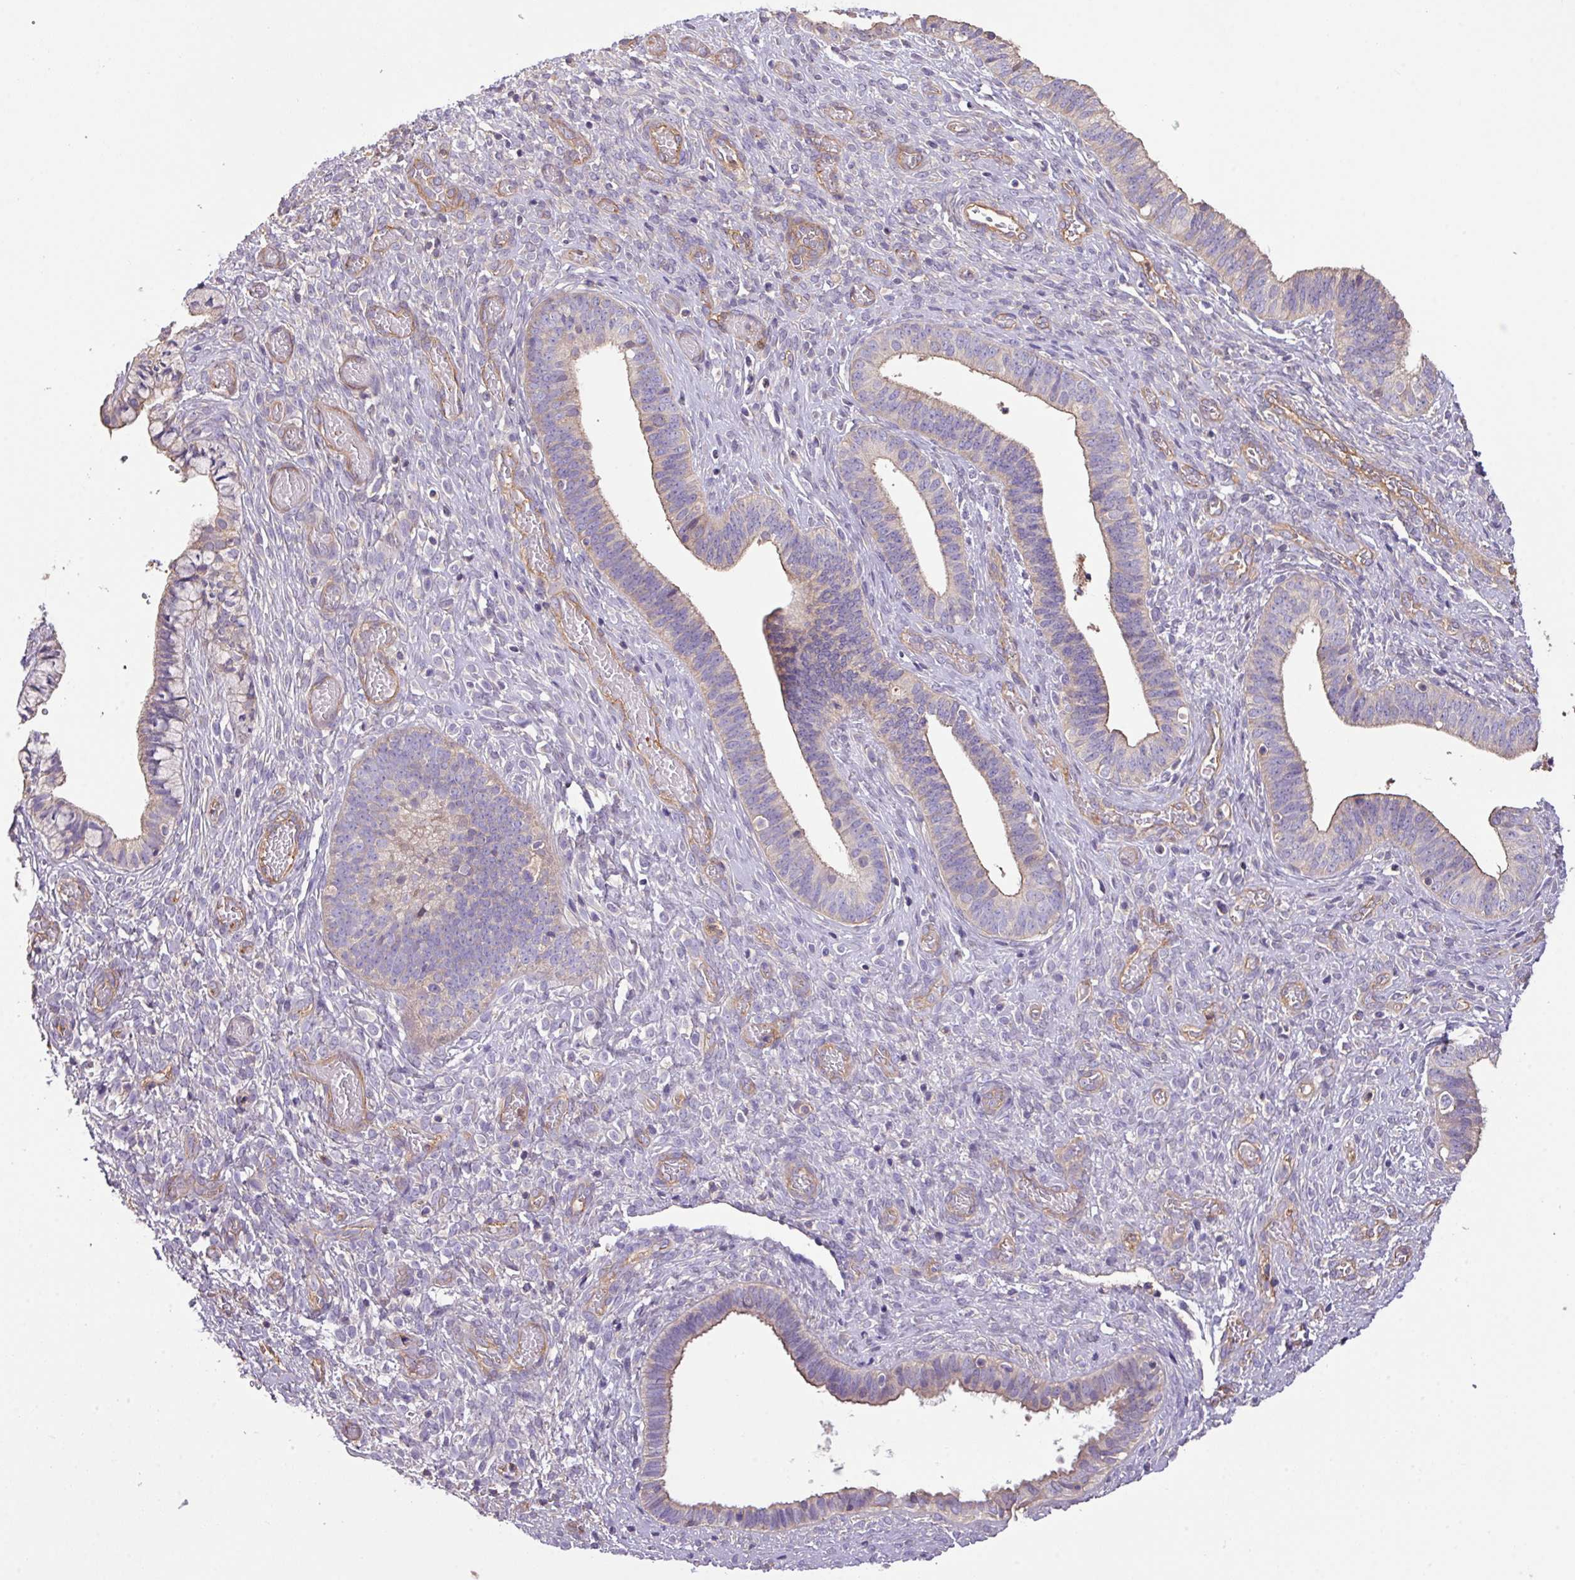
{"staining": {"intensity": "weak", "quantity": "25%-75%", "location": "cytoplasmic/membranous"}, "tissue": "cervical cancer", "cell_type": "Tumor cells", "image_type": "cancer", "snomed": [{"axis": "morphology", "description": "Squamous cell carcinoma, NOS"}, {"axis": "topography", "description": "Cervix"}], "caption": "Immunohistochemical staining of cervical cancer (squamous cell carcinoma) shows weak cytoplasmic/membranous protein positivity in approximately 25%-75% of tumor cells. Ihc stains the protein of interest in brown and the nuclei are stained blue.", "gene": "CALML4", "patient": {"sex": "female", "age": 59}}